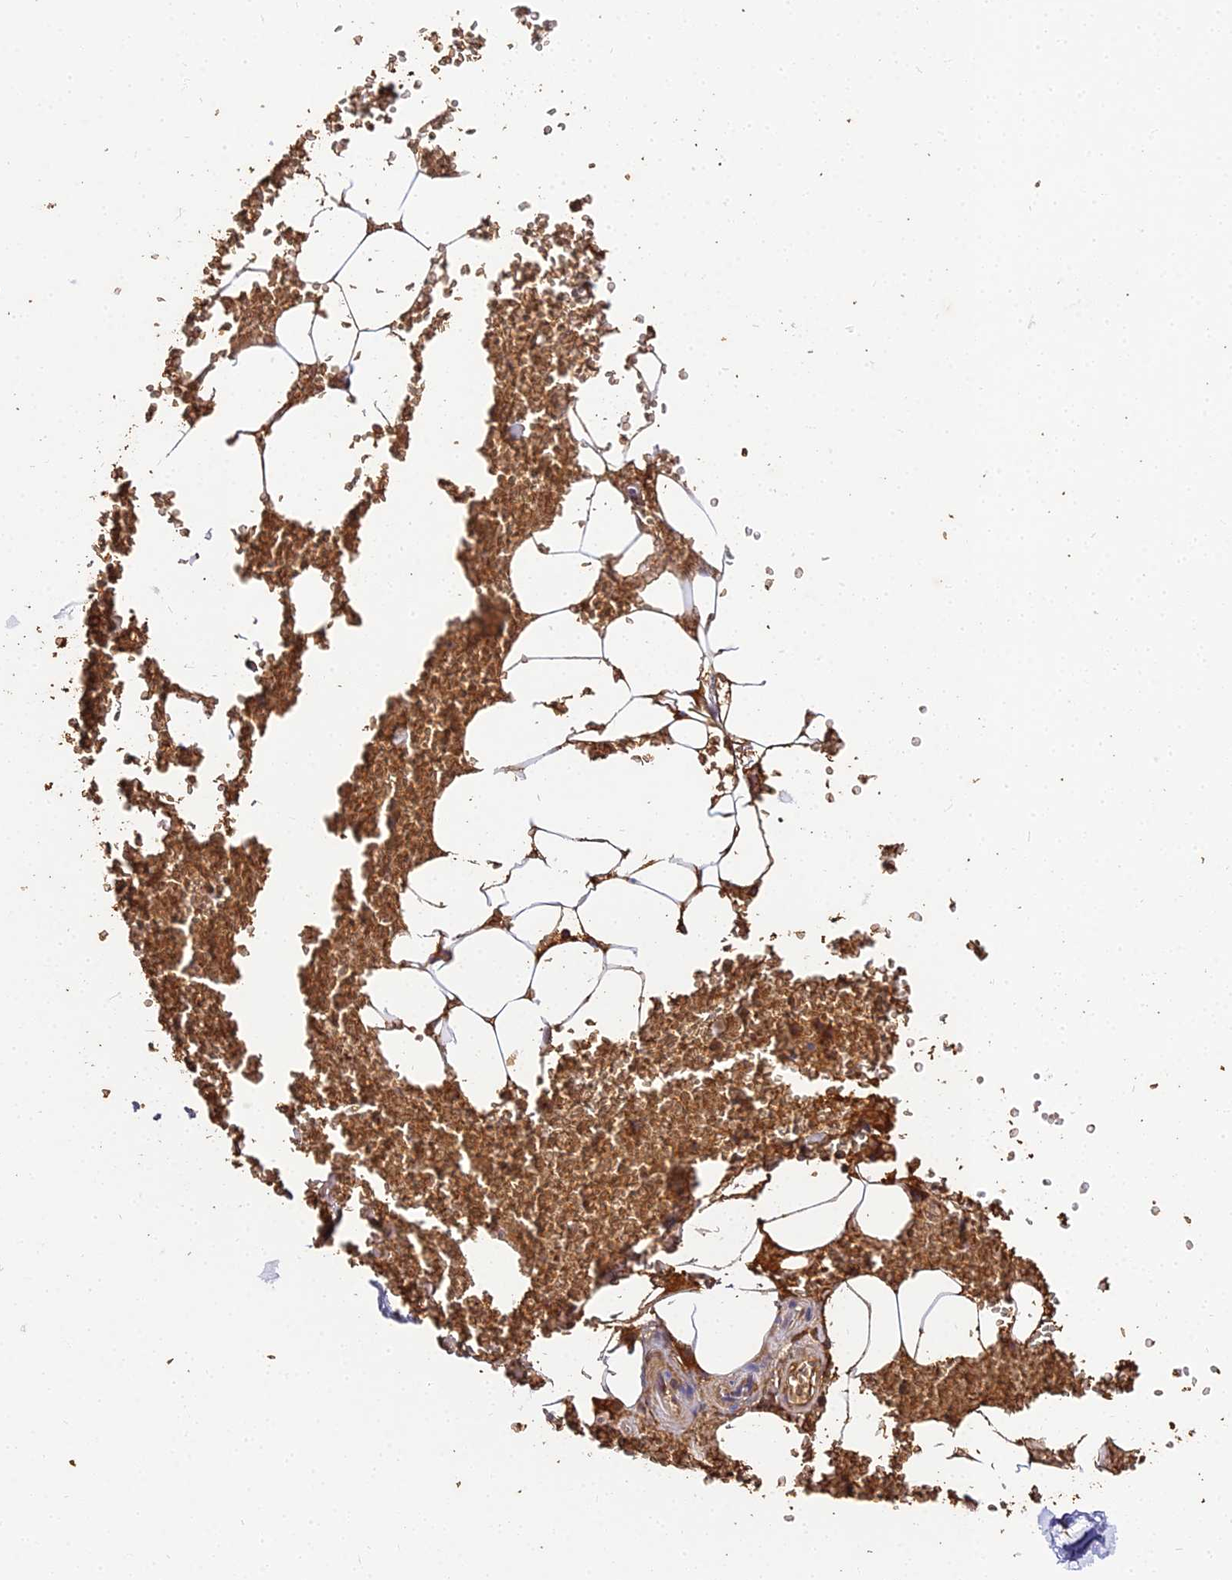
{"staining": {"intensity": "moderate", "quantity": ">75%", "location": "cytoplasmic/membranous"}, "tissue": "adipose tissue", "cell_type": "Adipocytes", "image_type": "normal", "snomed": [{"axis": "morphology", "description": "Normal tissue, NOS"}, {"axis": "topography", "description": "Adipose tissue"}, {"axis": "topography", "description": "Peripheral nerve tissue"}], "caption": "Adipose tissue stained for a protein demonstrates moderate cytoplasmic/membranous positivity in adipocytes. Using DAB (3,3'-diaminobenzidine) (brown) and hematoxylin (blue) stains, captured at high magnification using brightfield microscopy.", "gene": "BCL9", "patient": {"sex": "male", "age": 52}}